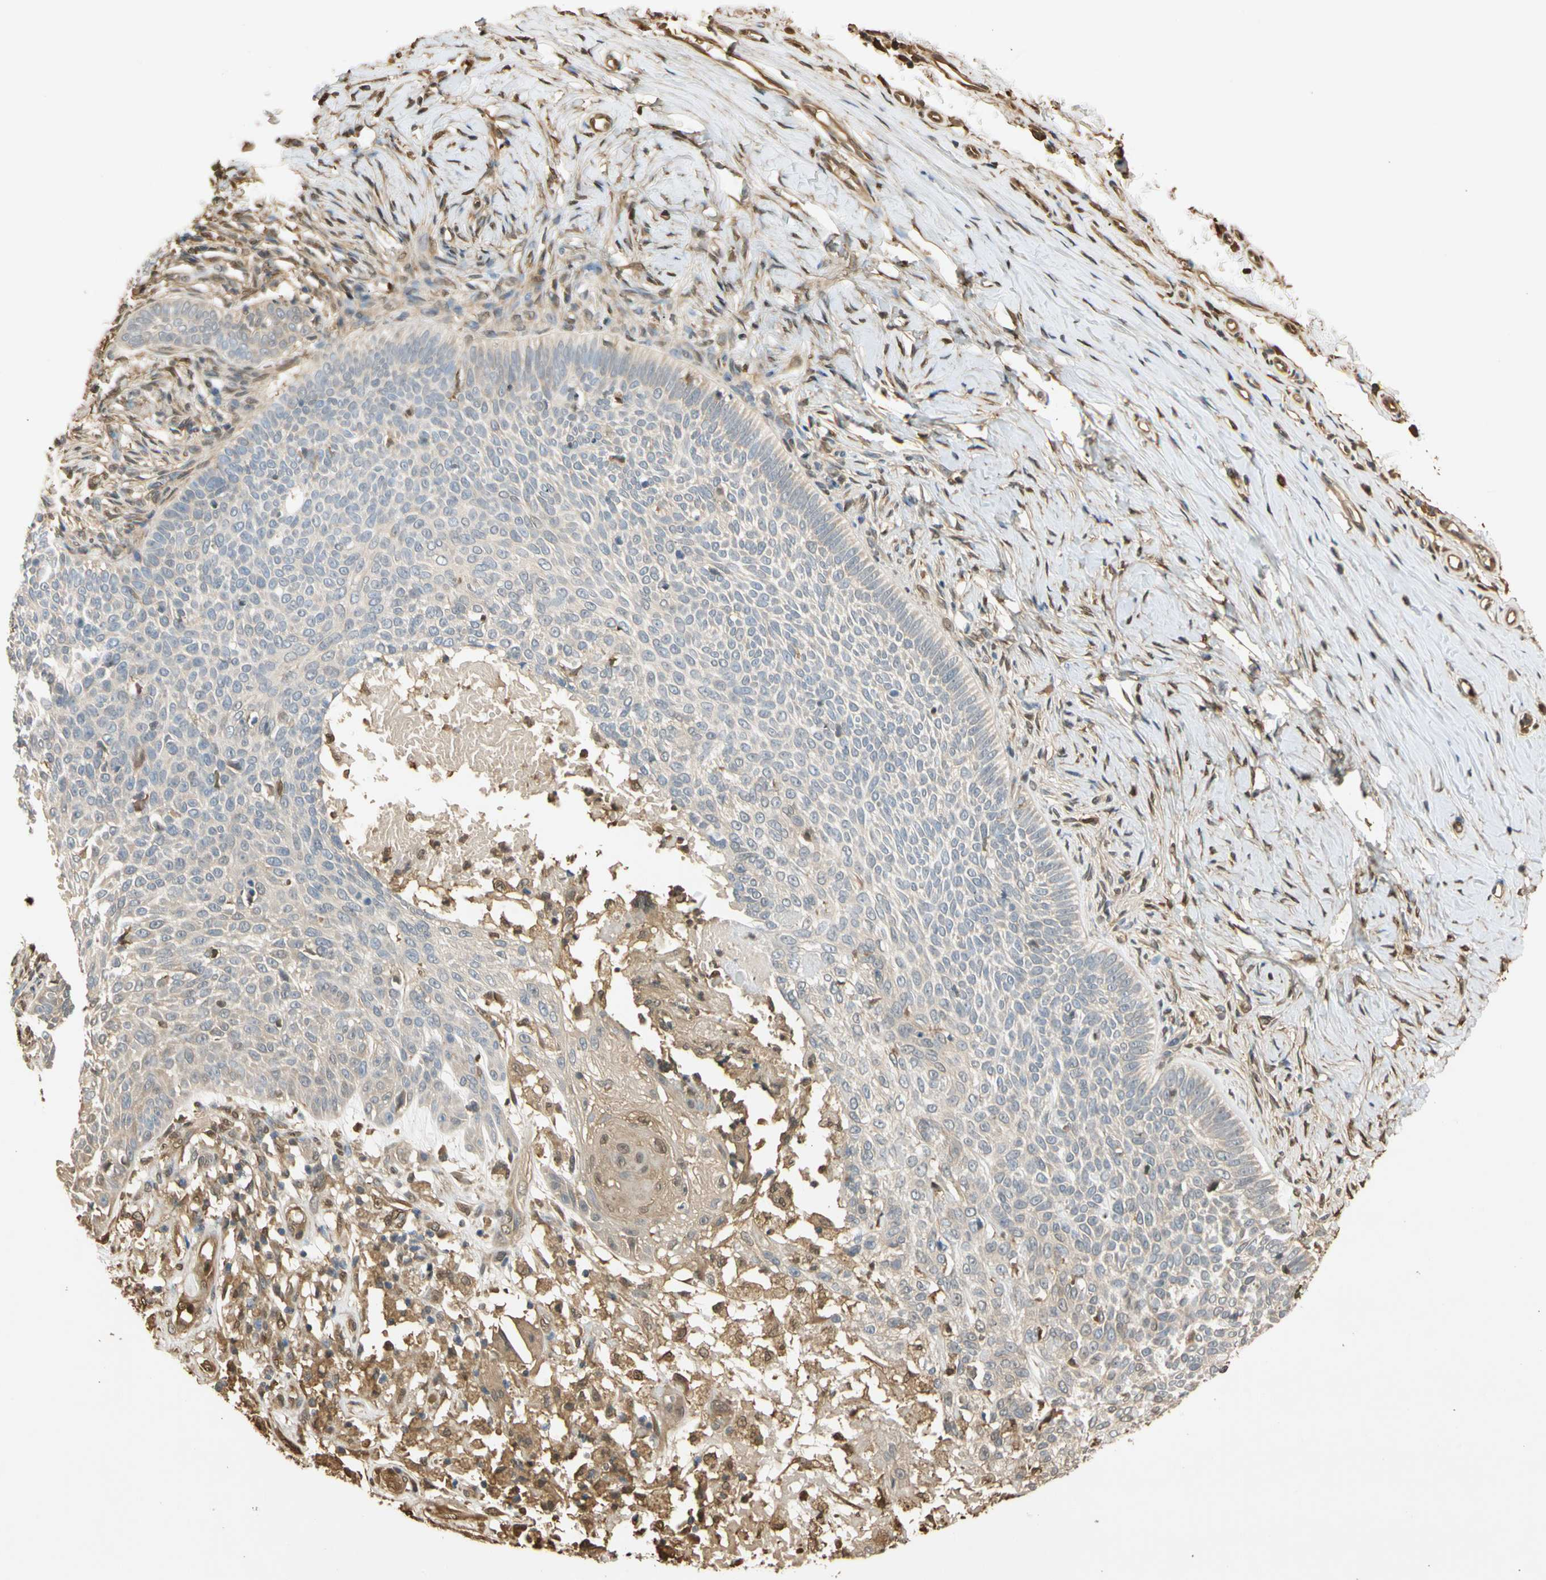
{"staining": {"intensity": "weak", "quantity": "25%-75%", "location": "cytoplasmic/membranous"}, "tissue": "skin cancer", "cell_type": "Tumor cells", "image_type": "cancer", "snomed": [{"axis": "morphology", "description": "Normal tissue, NOS"}, {"axis": "morphology", "description": "Basal cell carcinoma"}, {"axis": "topography", "description": "Skin"}], "caption": "Protein expression analysis of human skin basal cell carcinoma reveals weak cytoplasmic/membranous expression in about 25%-75% of tumor cells.", "gene": "S100A6", "patient": {"sex": "male", "age": 87}}